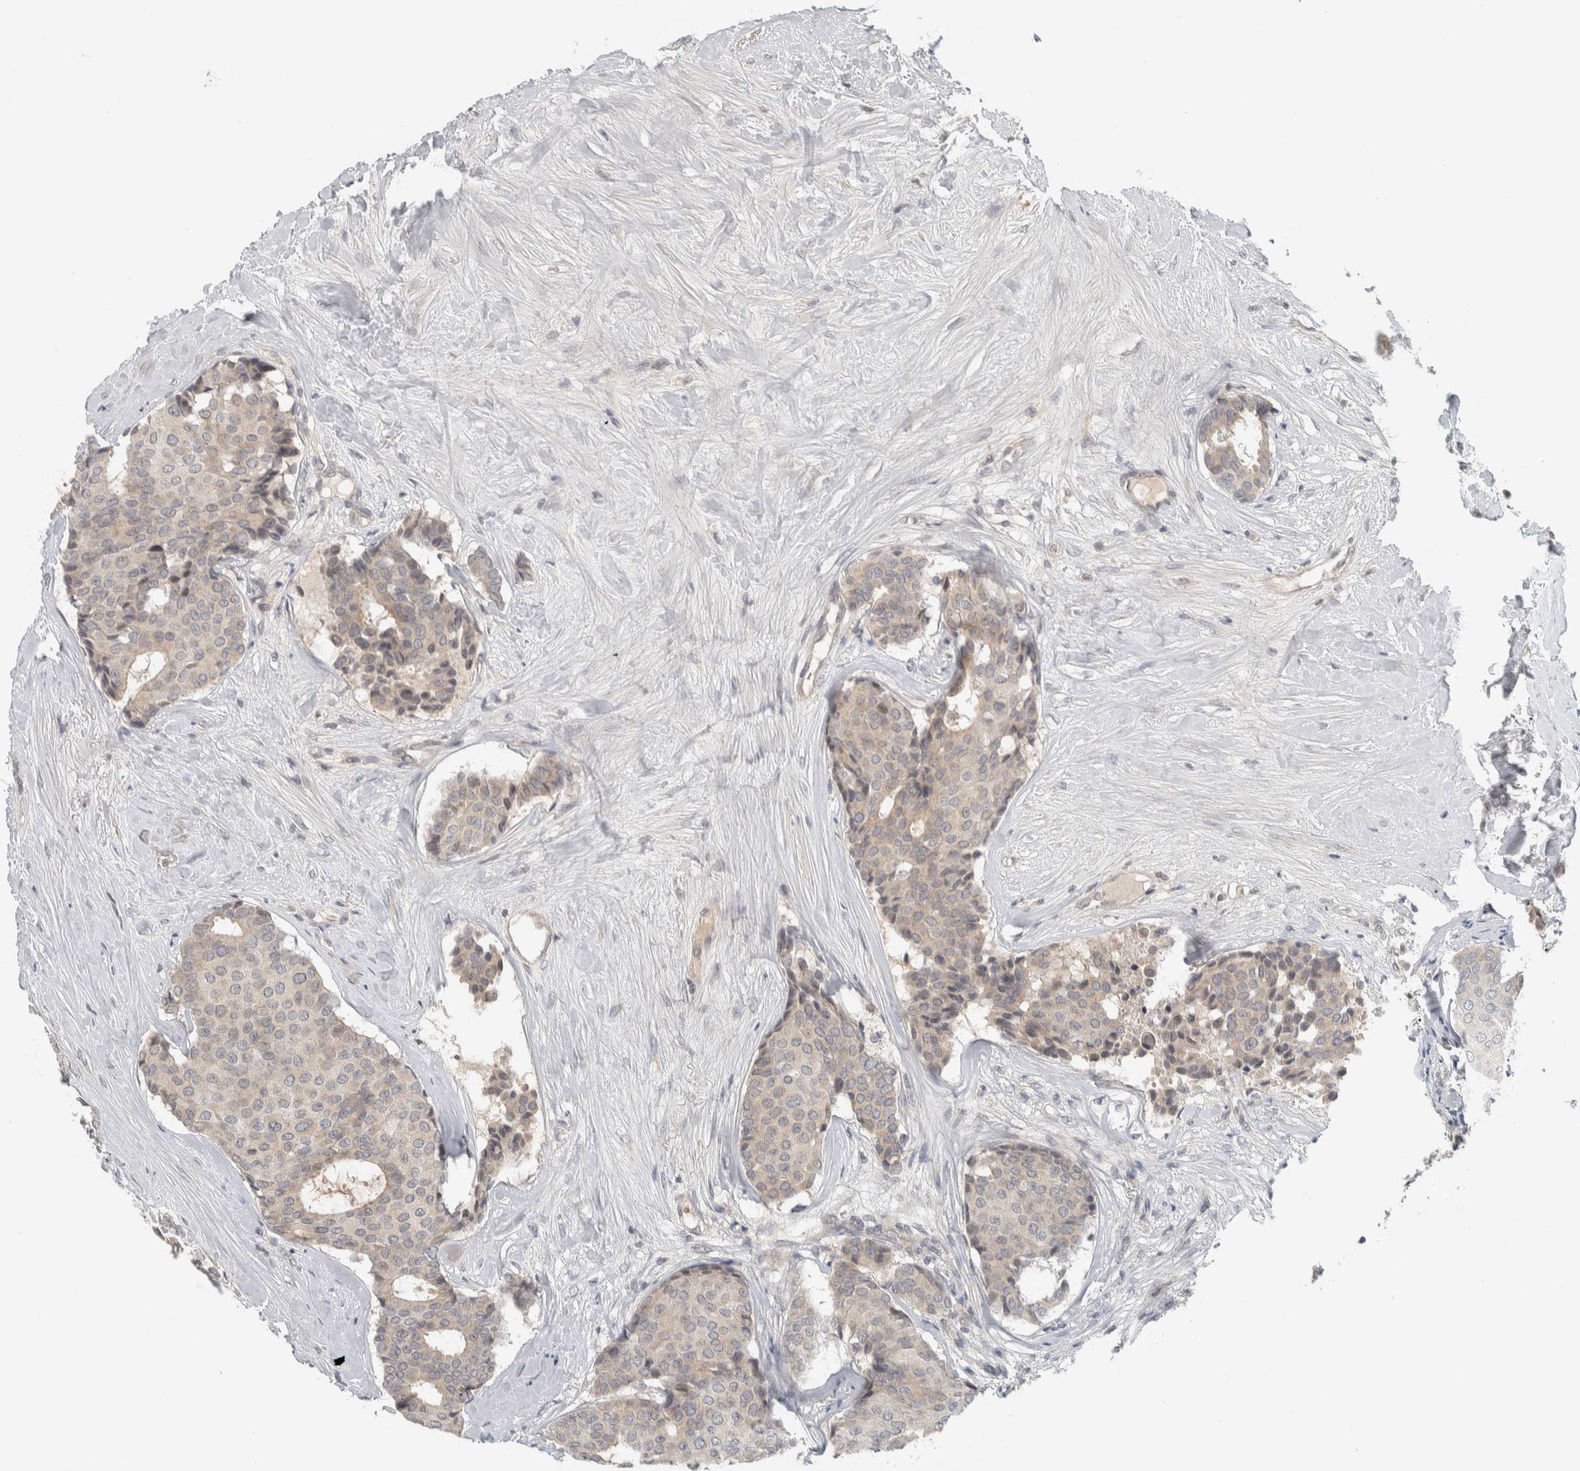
{"staining": {"intensity": "weak", "quantity": "<25%", "location": "cytoplasmic/membranous"}, "tissue": "breast cancer", "cell_type": "Tumor cells", "image_type": "cancer", "snomed": [{"axis": "morphology", "description": "Duct carcinoma"}, {"axis": "topography", "description": "Breast"}], "caption": "IHC of human breast cancer displays no staining in tumor cells.", "gene": "AFP", "patient": {"sex": "female", "age": 75}}